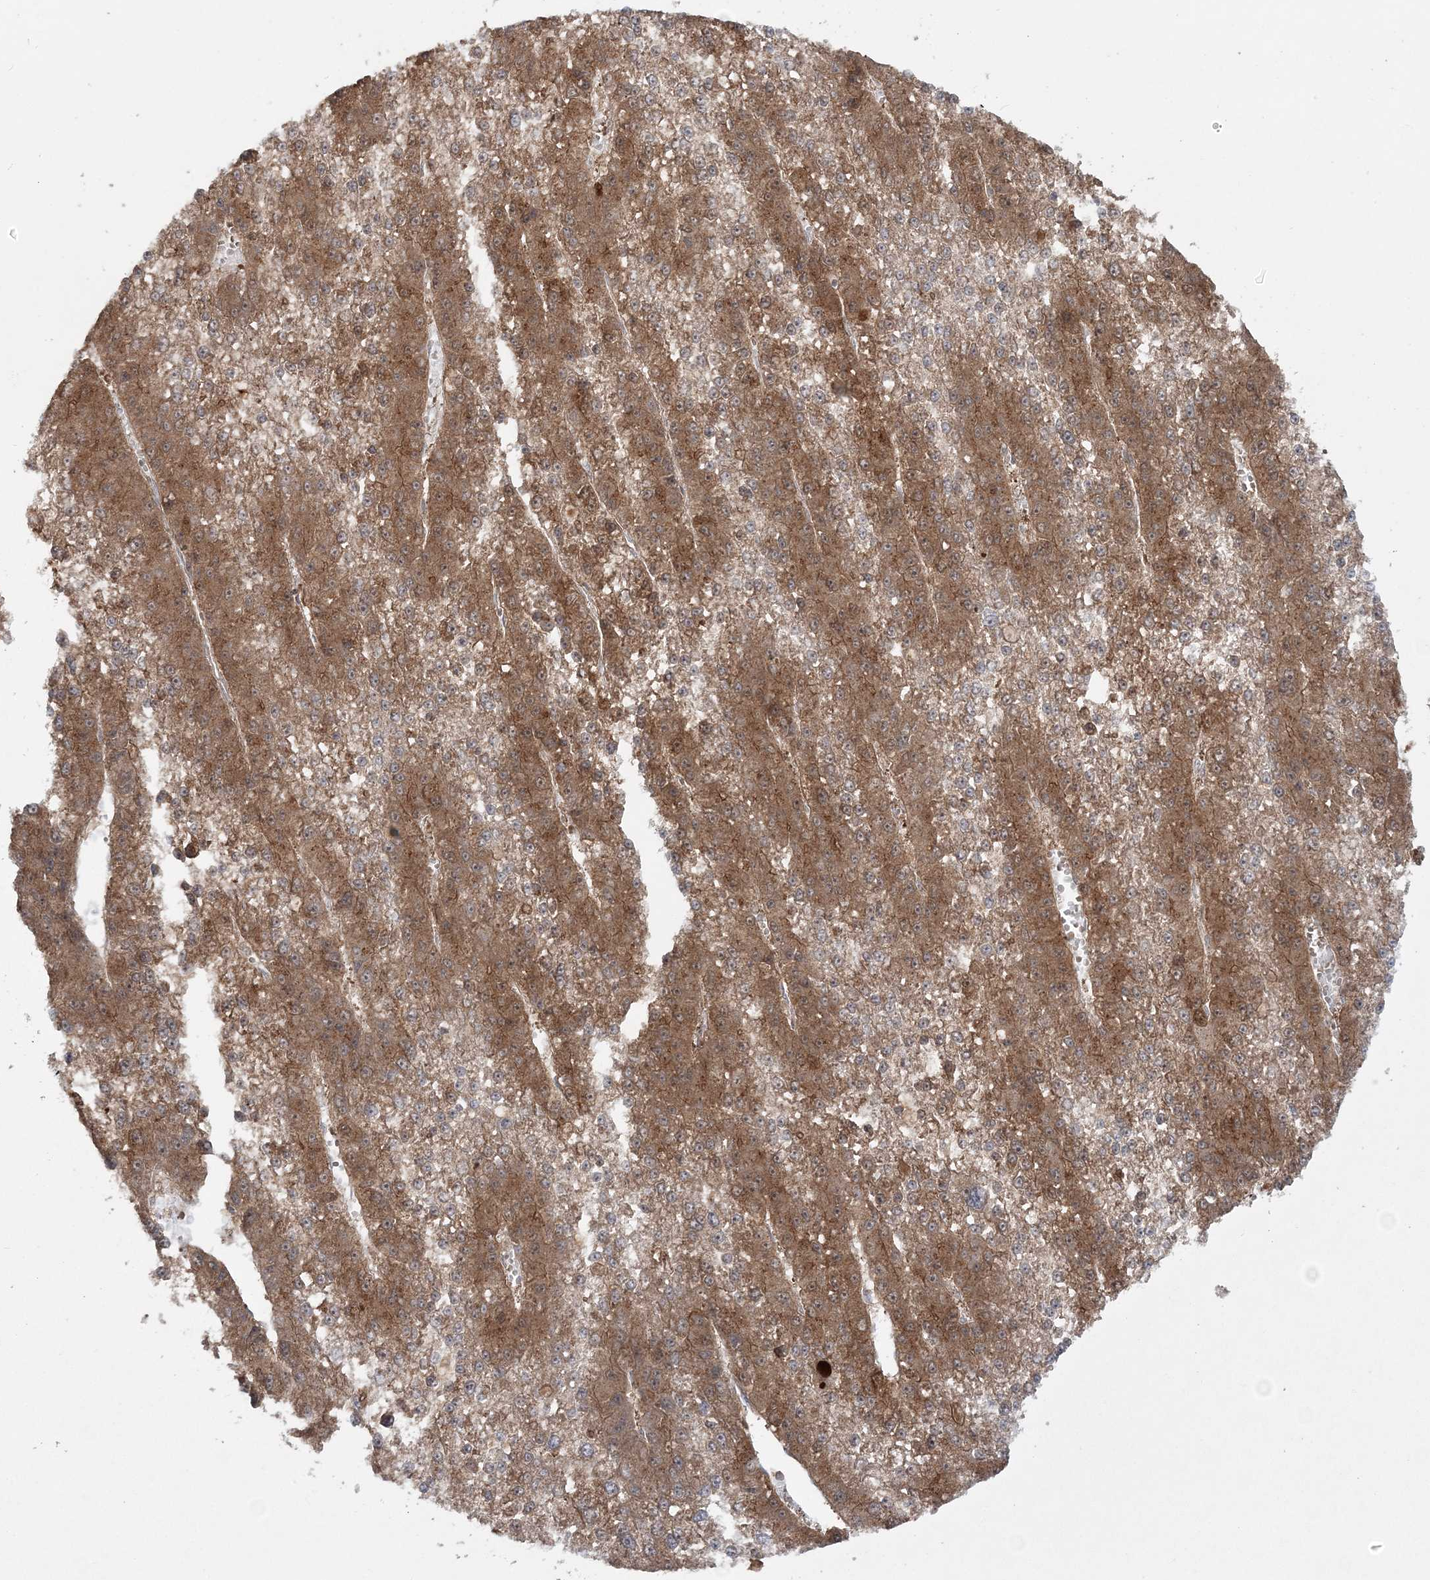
{"staining": {"intensity": "strong", "quantity": ">75%", "location": "cytoplasmic/membranous"}, "tissue": "liver cancer", "cell_type": "Tumor cells", "image_type": "cancer", "snomed": [{"axis": "morphology", "description": "Carcinoma, Hepatocellular, NOS"}, {"axis": "topography", "description": "Liver"}], "caption": "Immunohistochemical staining of liver hepatocellular carcinoma demonstrates high levels of strong cytoplasmic/membranous staining in about >75% of tumor cells.", "gene": "MOCS2", "patient": {"sex": "female", "age": 73}}